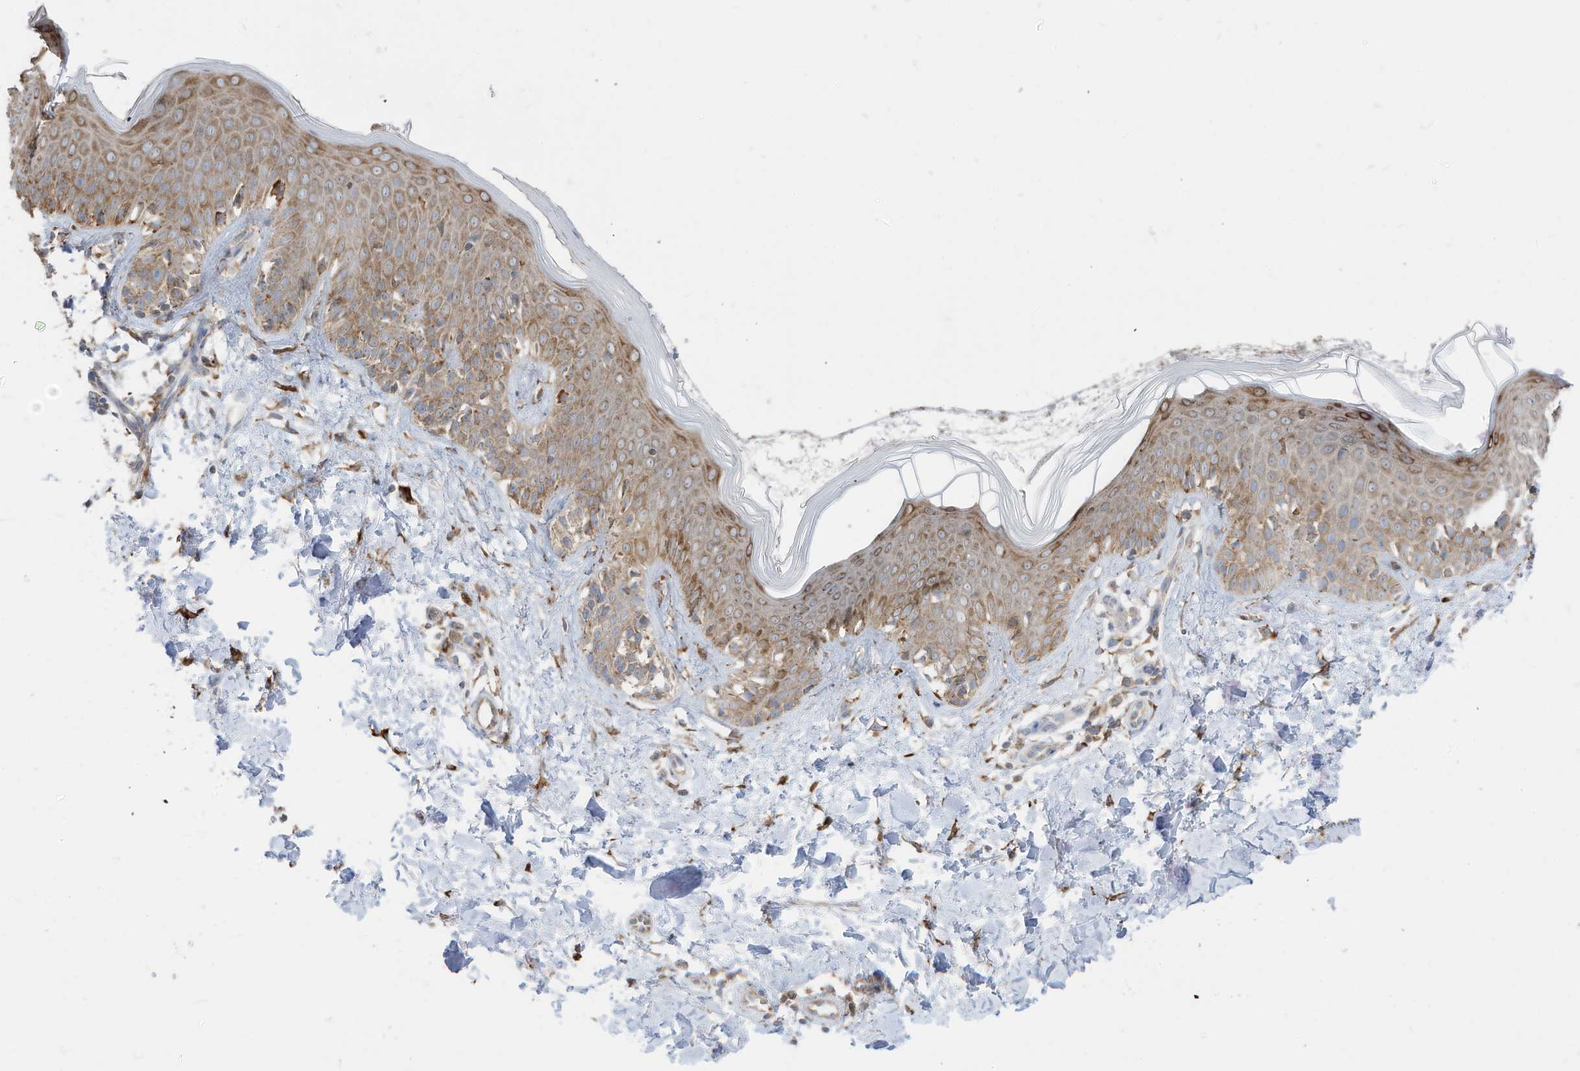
{"staining": {"intensity": "moderate", "quantity": ">75%", "location": "cytoplasmic/membranous"}, "tissue": "skin", "cell_type": "Fibroblasts", "image_type": "normal", "snomed": [{"axis": "morphology", "description": "Normal tissue, NOS"}, {"axis": "topography", "description": "Skin"}], "caption": "Normal skin displays moderate cytoplasmic/membranous positivity in approximately >75% of fibroblasts, visualized by immunohistochemistry.", "gene": "ZNF354C", "patient": {"sex": "male", "age": 37}}